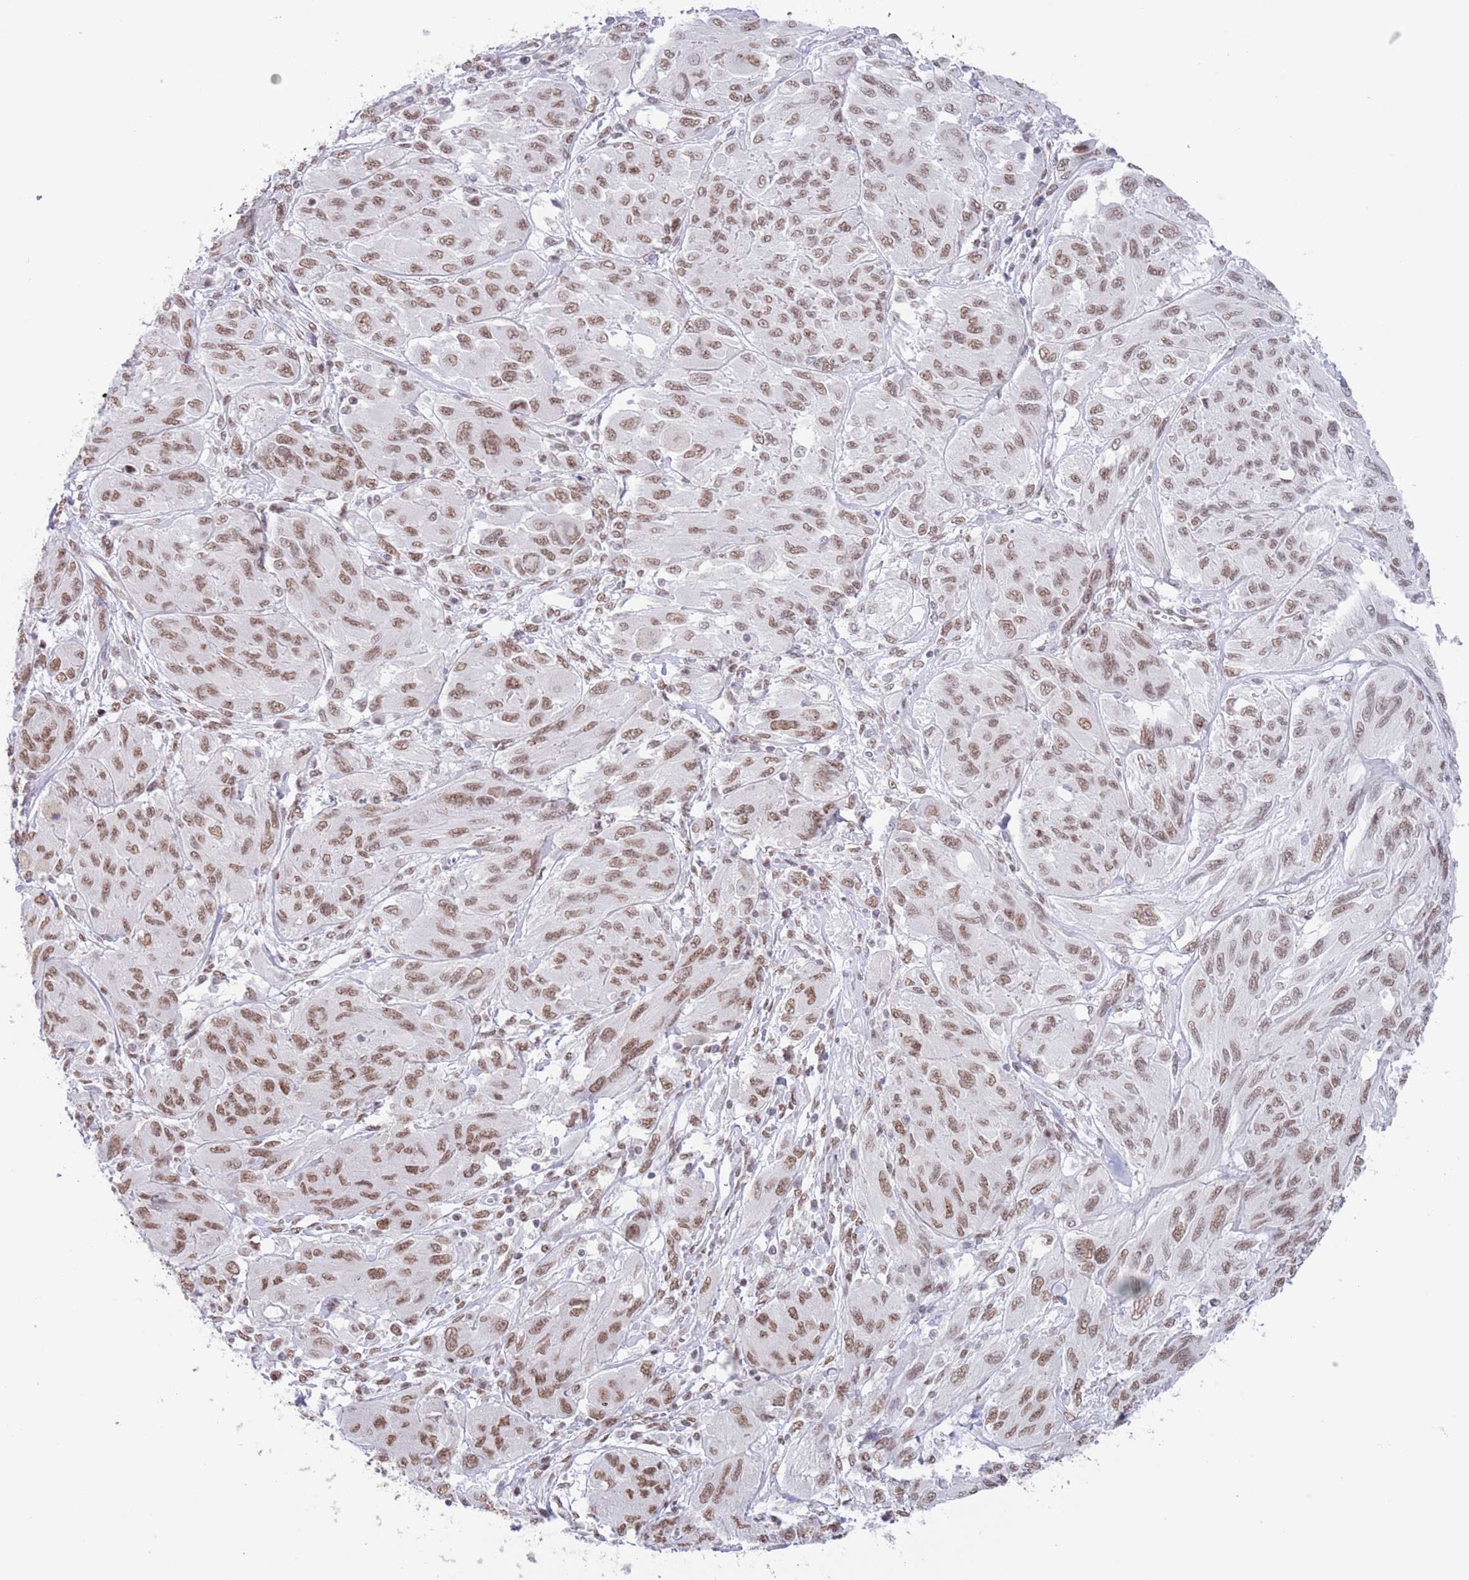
{"staining": {"intensity": "moderate", "quantity": ">75%", "location": "nuclear"}, "tissue": "melanoma", "cell_type": "Tumor cells", "image_type": "cancer", "snomed": [{"axis": "morphology", "description": "Malignant melanoma, NOS"}, {"axis": "topography", "description": "Skin"}], "caption": "Tumor cells show medium levels of moderate nuclear staining in approximately >75% of cells in human malignant melanoma.", "gene": "ZNF382", "patient": {"sex": "female", "age": 91}}